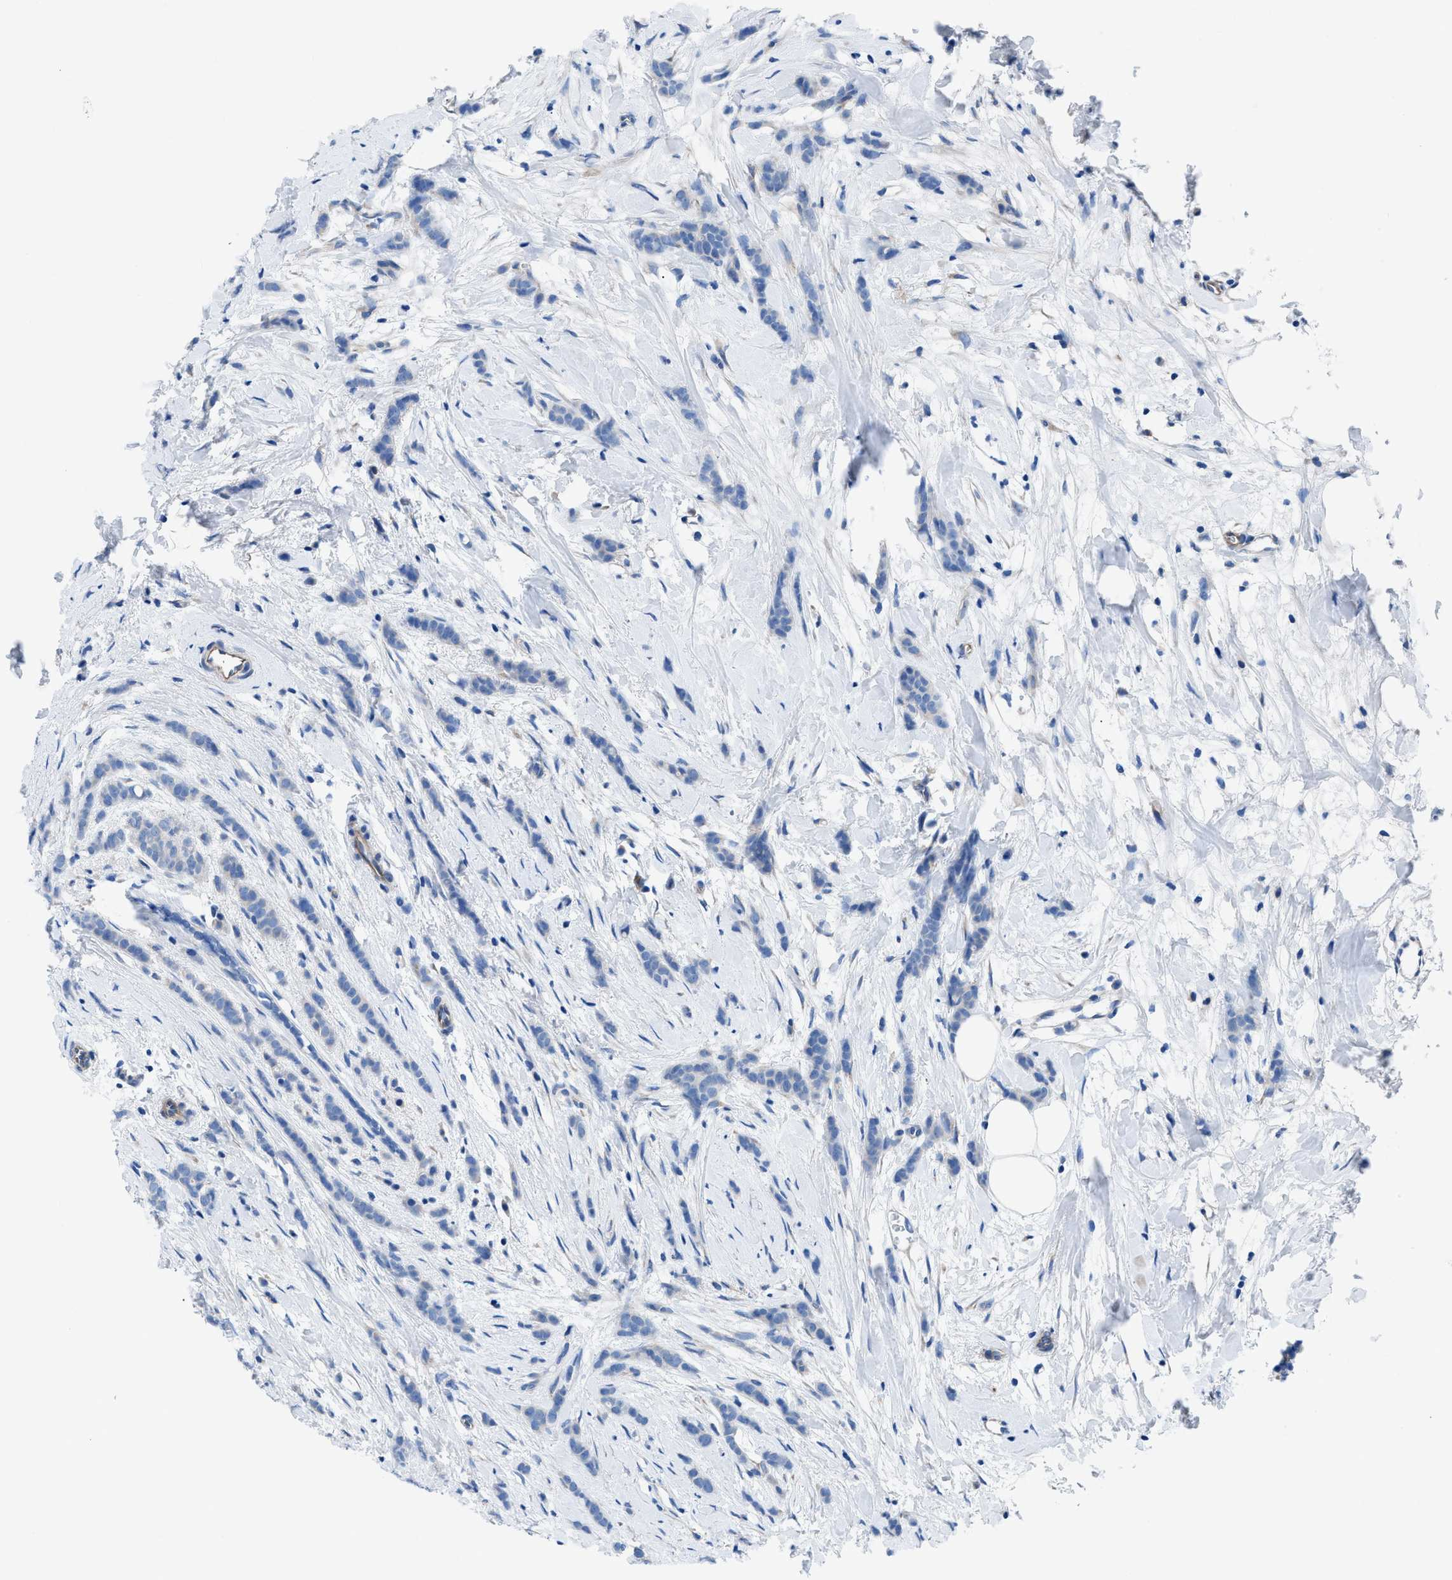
{"staining": {"intensity": "negative", "quantity": "none", "location": "none"}, "tissue": "breast cancer", "cell_type": "Tumor cells", "image_type": "cancer", "snomed": [{"axis": "morphology", "description": "Lobular carcinoma, in situ"}, {"axis": "morphology", "description": "Lobular carcinoma"}, {"axis": "topography", "description": "Breast"}], "caption": "IHC micrograph of human breast cancer stained for a protein (brown), which shows no positivity in tumor cells.", "gene": "ITPR1", "patient": {"sex": "female", "age": 41}}